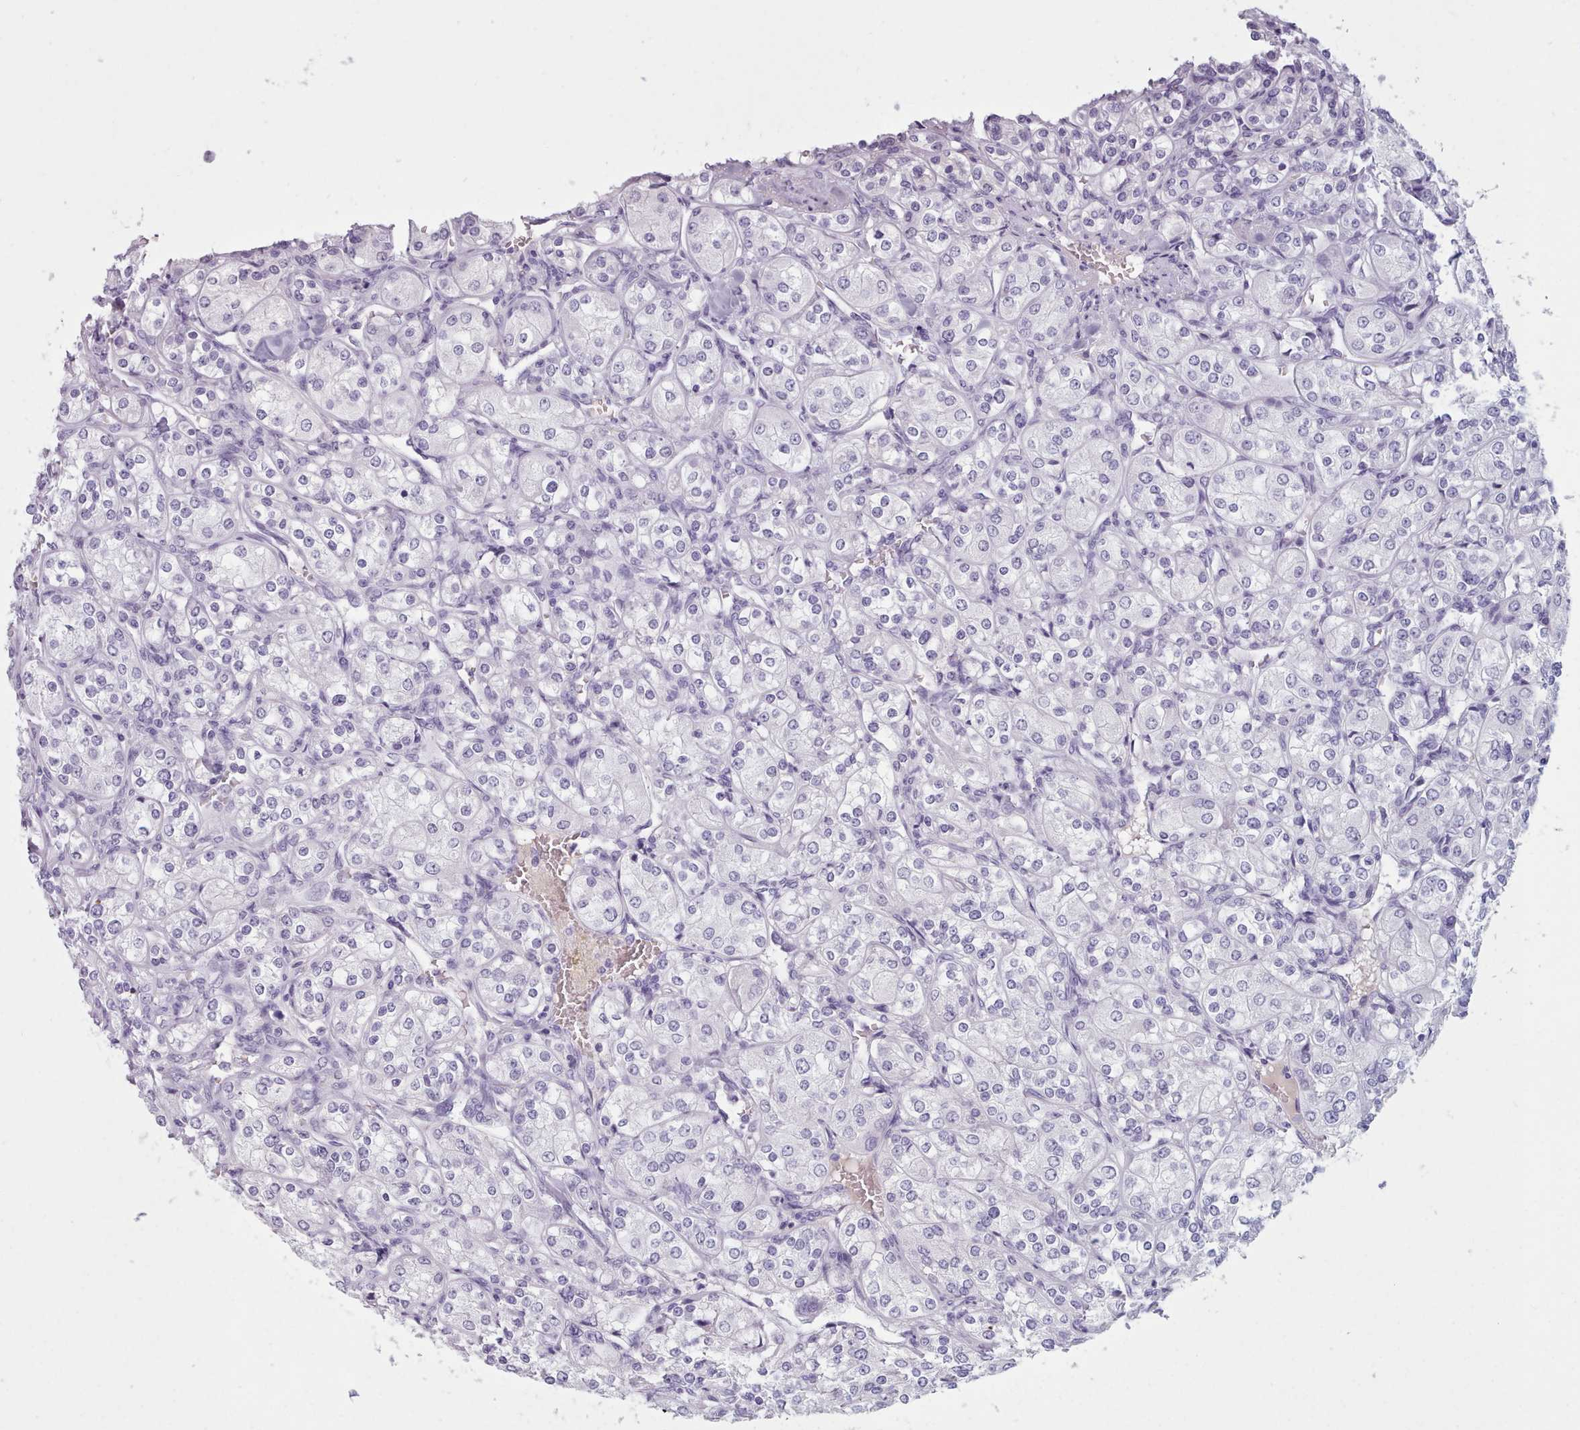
{"staining": {"intensity": "negative", "quantity": "none", "location": "none"}, "tissue": "renal cancer", "cell_type": "Tumor cells", "image_type": "cancer", "snomed": [{"axis": "morphology", "description": "Adenocarcinoma, NOS"}, {"axis": "topography", "description": "Kidney"}], "caption": "Renal adenocarcinoma was stained to show a protein in brown. There is no significant staining in tumor cells.", "gene": "ZNF43", "patient": {"sex": "male", "age": 77}}